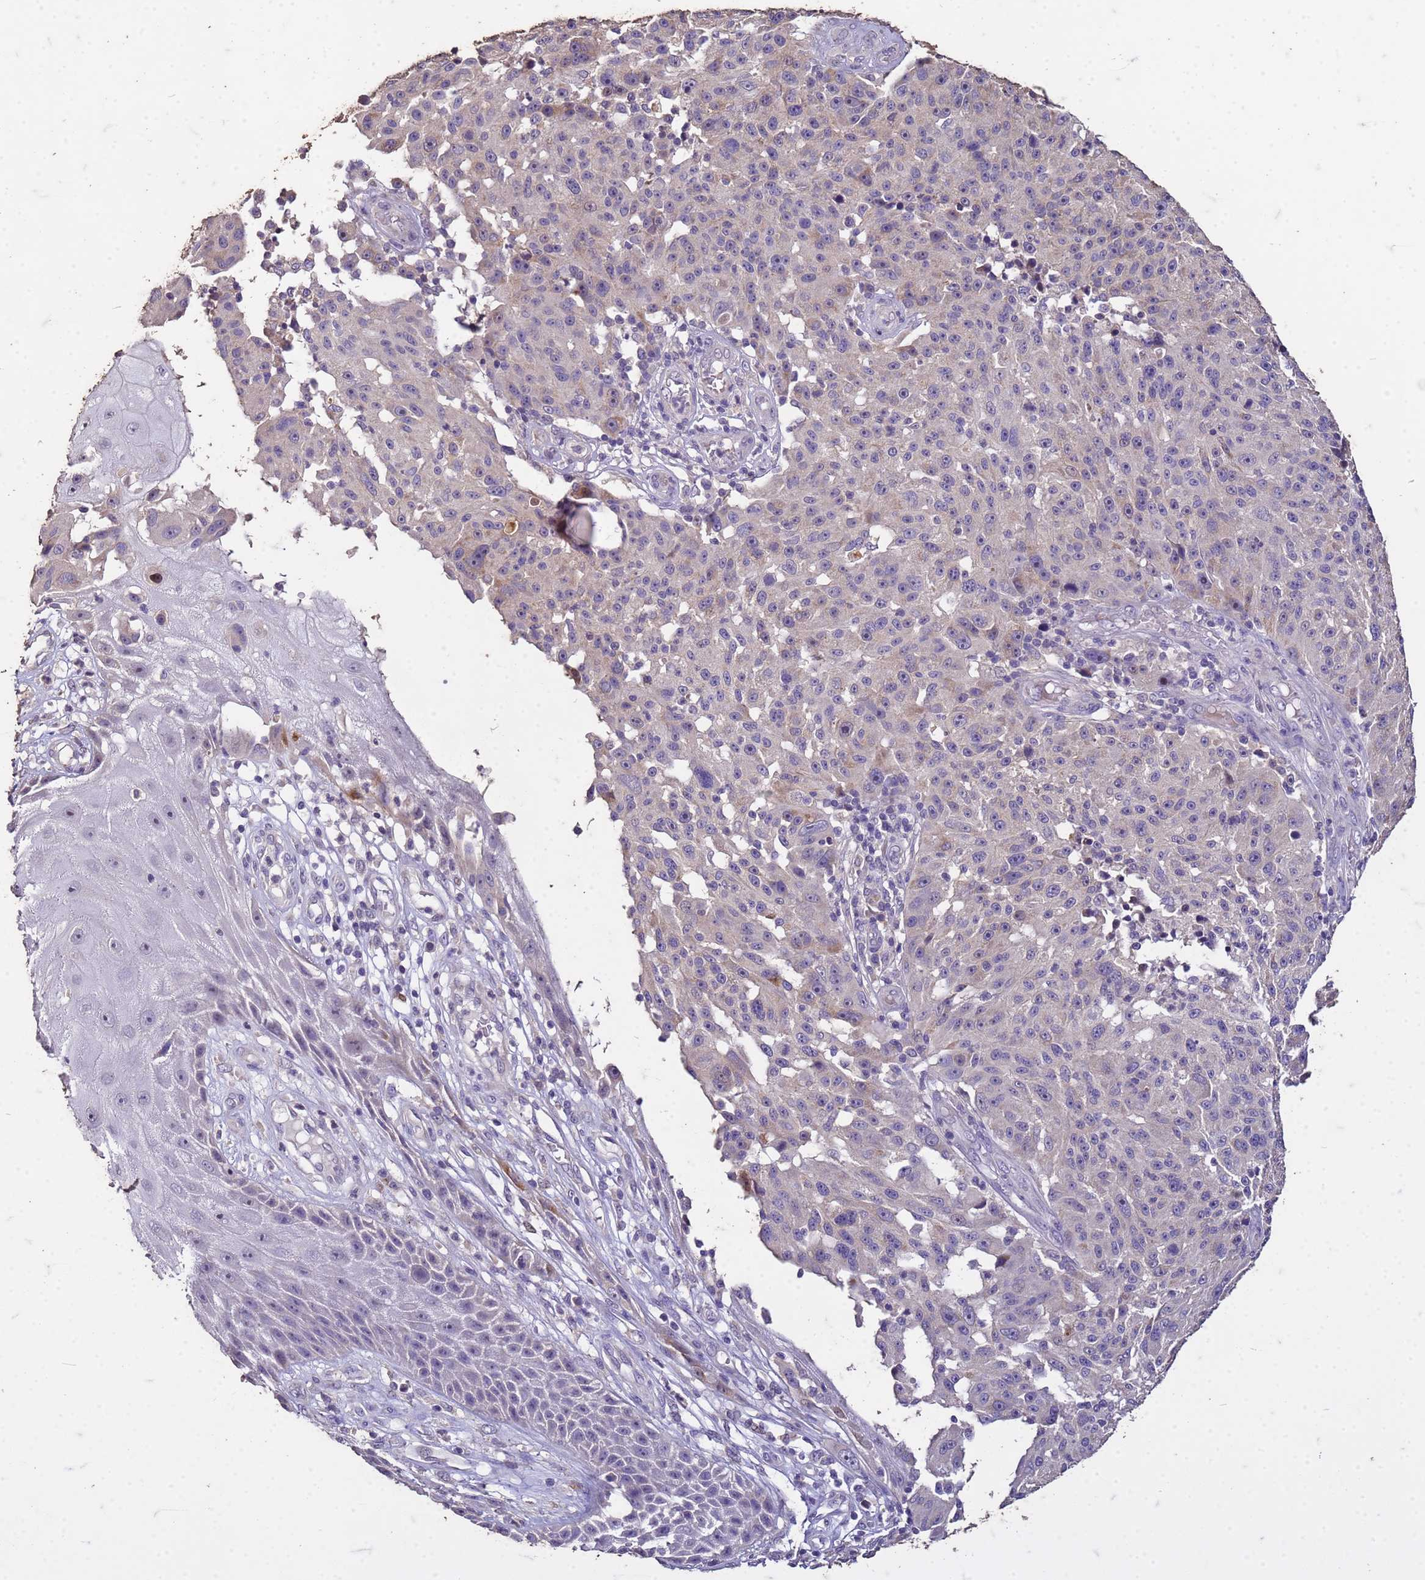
{"staining": {"intensity": "weak", "quantity": "<25%", "location": "cytoplasmic/membranous"}, "tissue": "melanoma", "cell_type": "Tumor cells", "image_type": "cancer", "snomed": [{"axis": "morphology", "description": "Malignant melanoma, NOS"}, {"axis": "topography", "description": "Skin"}], "caption": "A histopathology image of human malignant melanoma is negative for staining in tumor cells.", "gene": "FAM184B", "patient": {"sex": "male", "age": 53}}